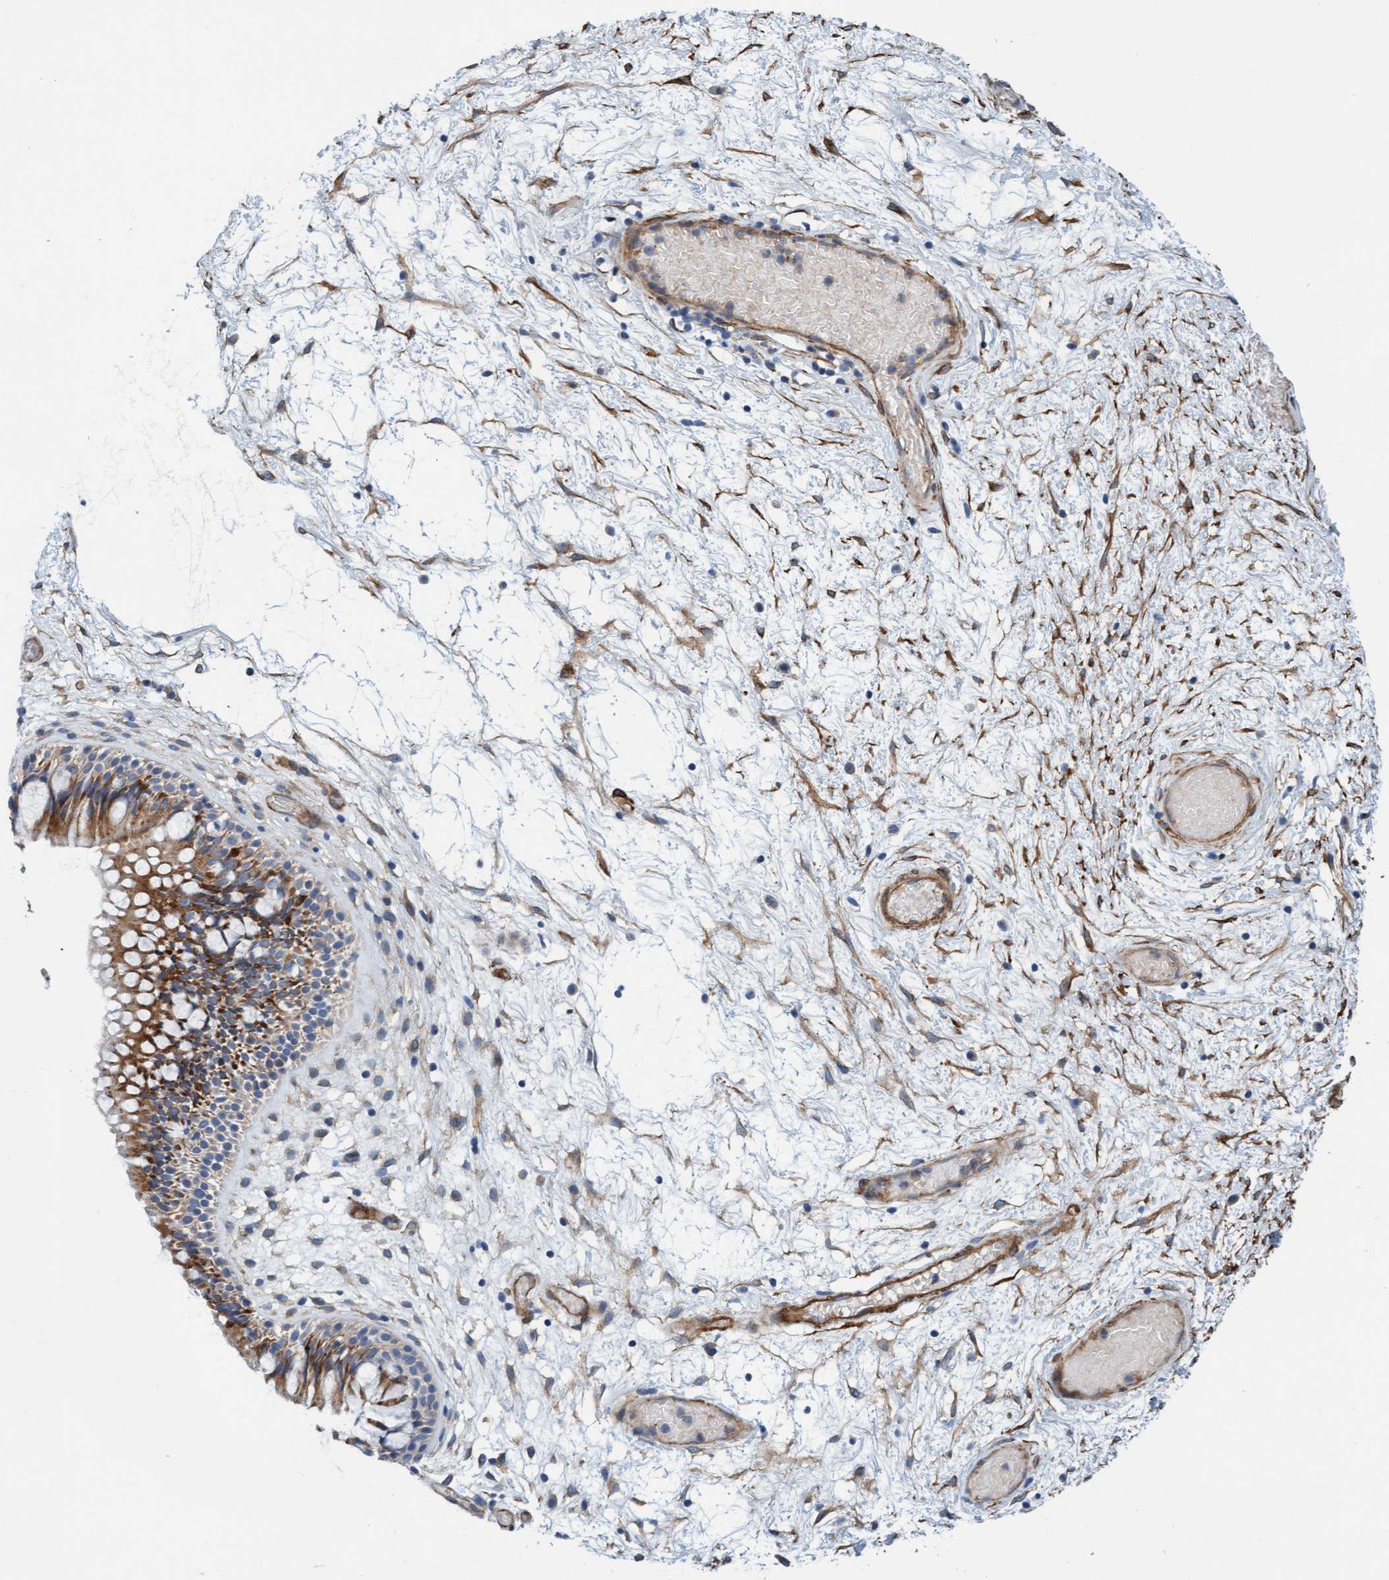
{"staining": {"intensity": "moderate", "quantity": ">75%", "location": "cytoplasmic/membranous"}, "tissue": "nasopharynx", "cell_type": "Respiratory epithelial cells", "image_type": "normal", "snomed": [{"axis": "morphology", "description": "Normal tissue, NOS"}, {"axis": "morphology", "description": "Inflammation, NOS"}, {"axis": "topography", "description": "Nasopharynx"}], "caption": "High-power microscopy captured an immunohistochemistry photomicrograph of unremarkable nasopharynx, revealing moderate cytoplasmic/membranous staining in about >75% of respiratory epithelial cells. (IHC, brightfield microscopy, high magnification).", "gene": "FMNL3", "patient": {"sex": "male", "age": 48}}